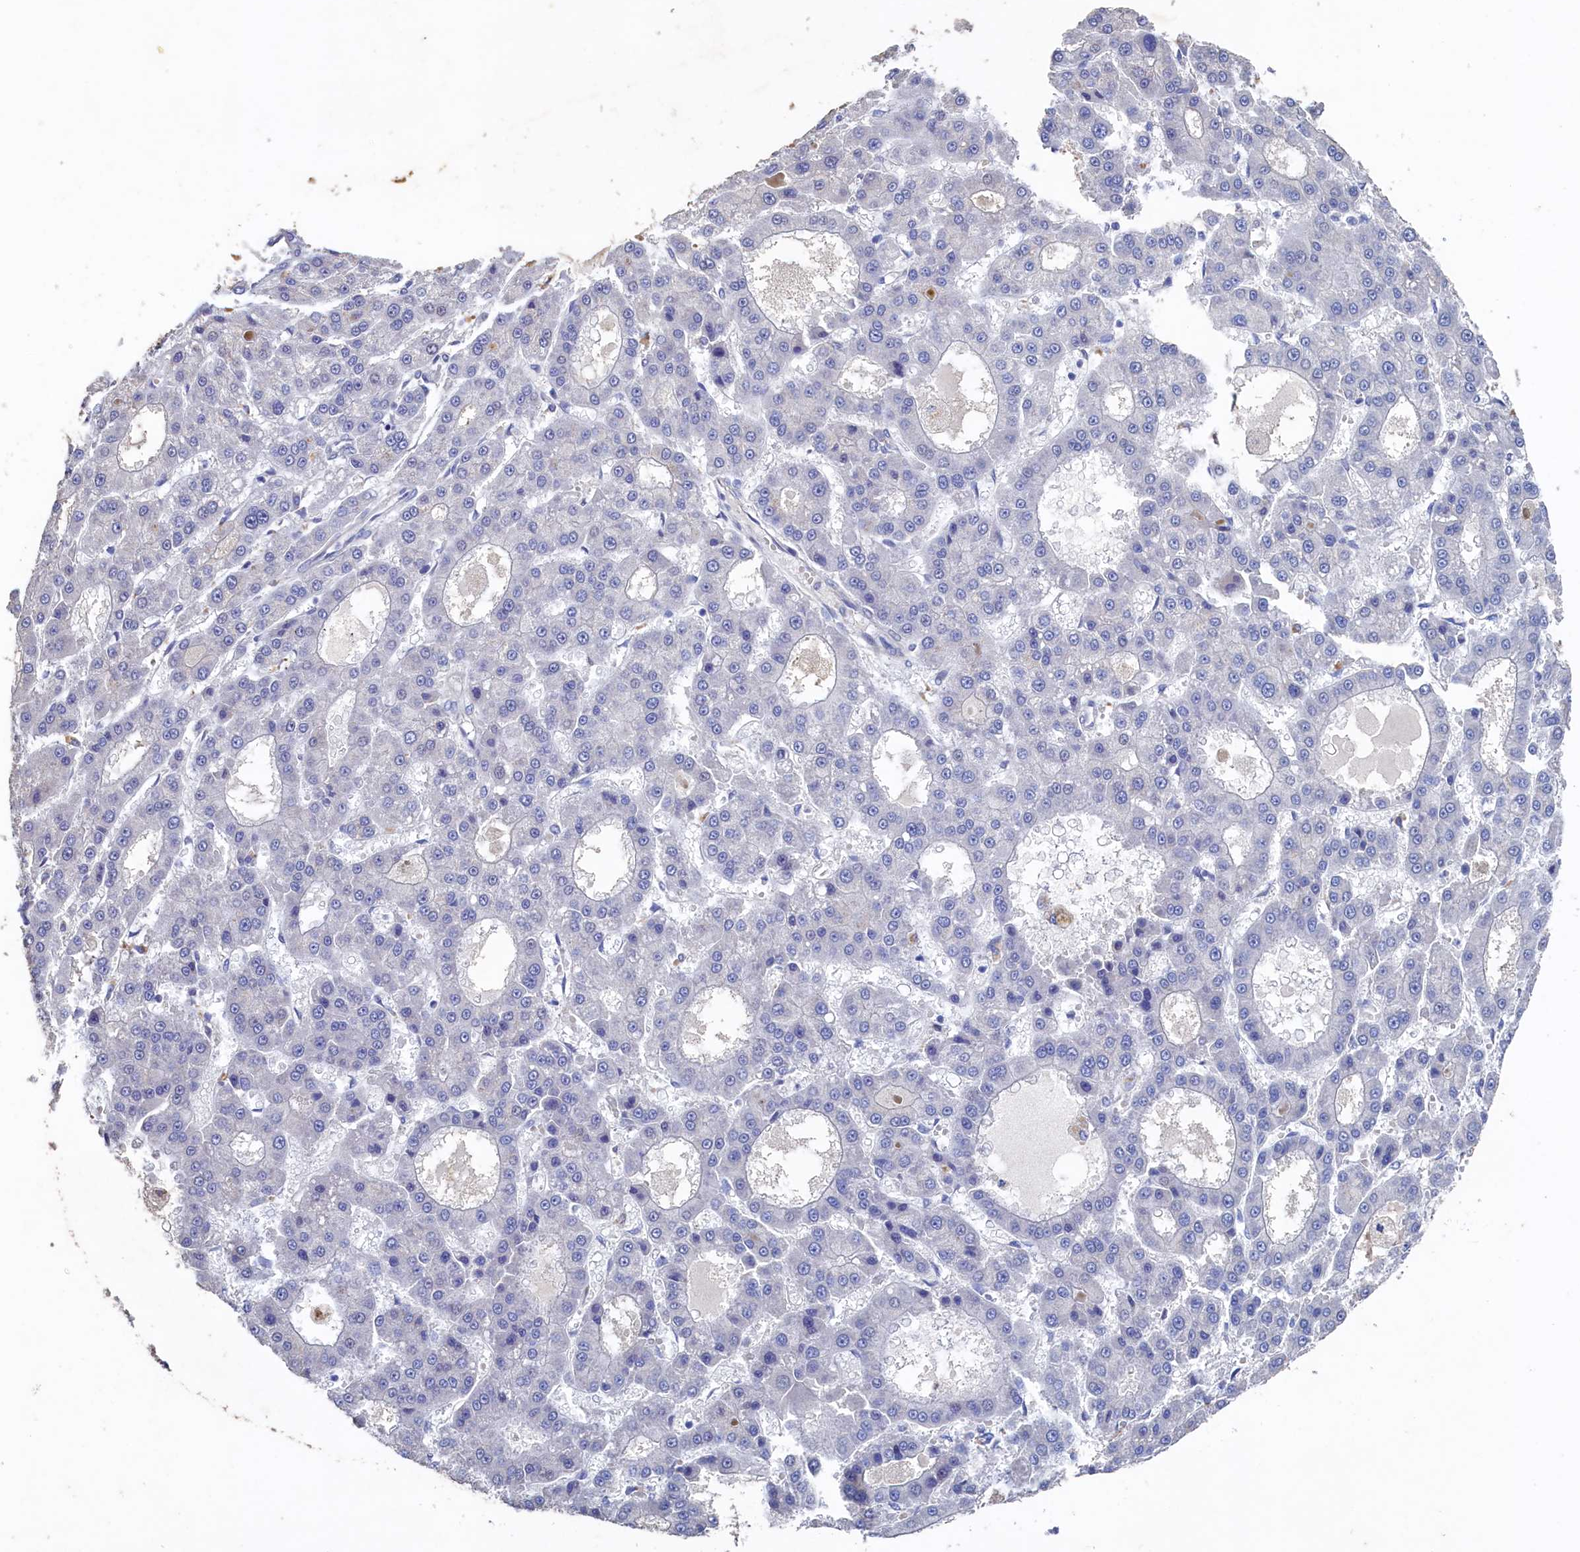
{"staining": {"intensity": "negative", "quantity": "none", "location": "none"}, "tissue": "liver cancer", "cell_type": "Tumor cells", "image_type": "cancer", "snomed": [{"axis": "morphology", "description": "Carcinoma, Hepatocellular, NOS"}, {"axis": "topography", "description": "Liver"}], "caption": "Protein analysis of liver cancer (hepatocellular carcinoma) reveals no significant positivity in tumor cells.", "gene": "CBLIF", "patient": {"sex": "male", "age": 70}}